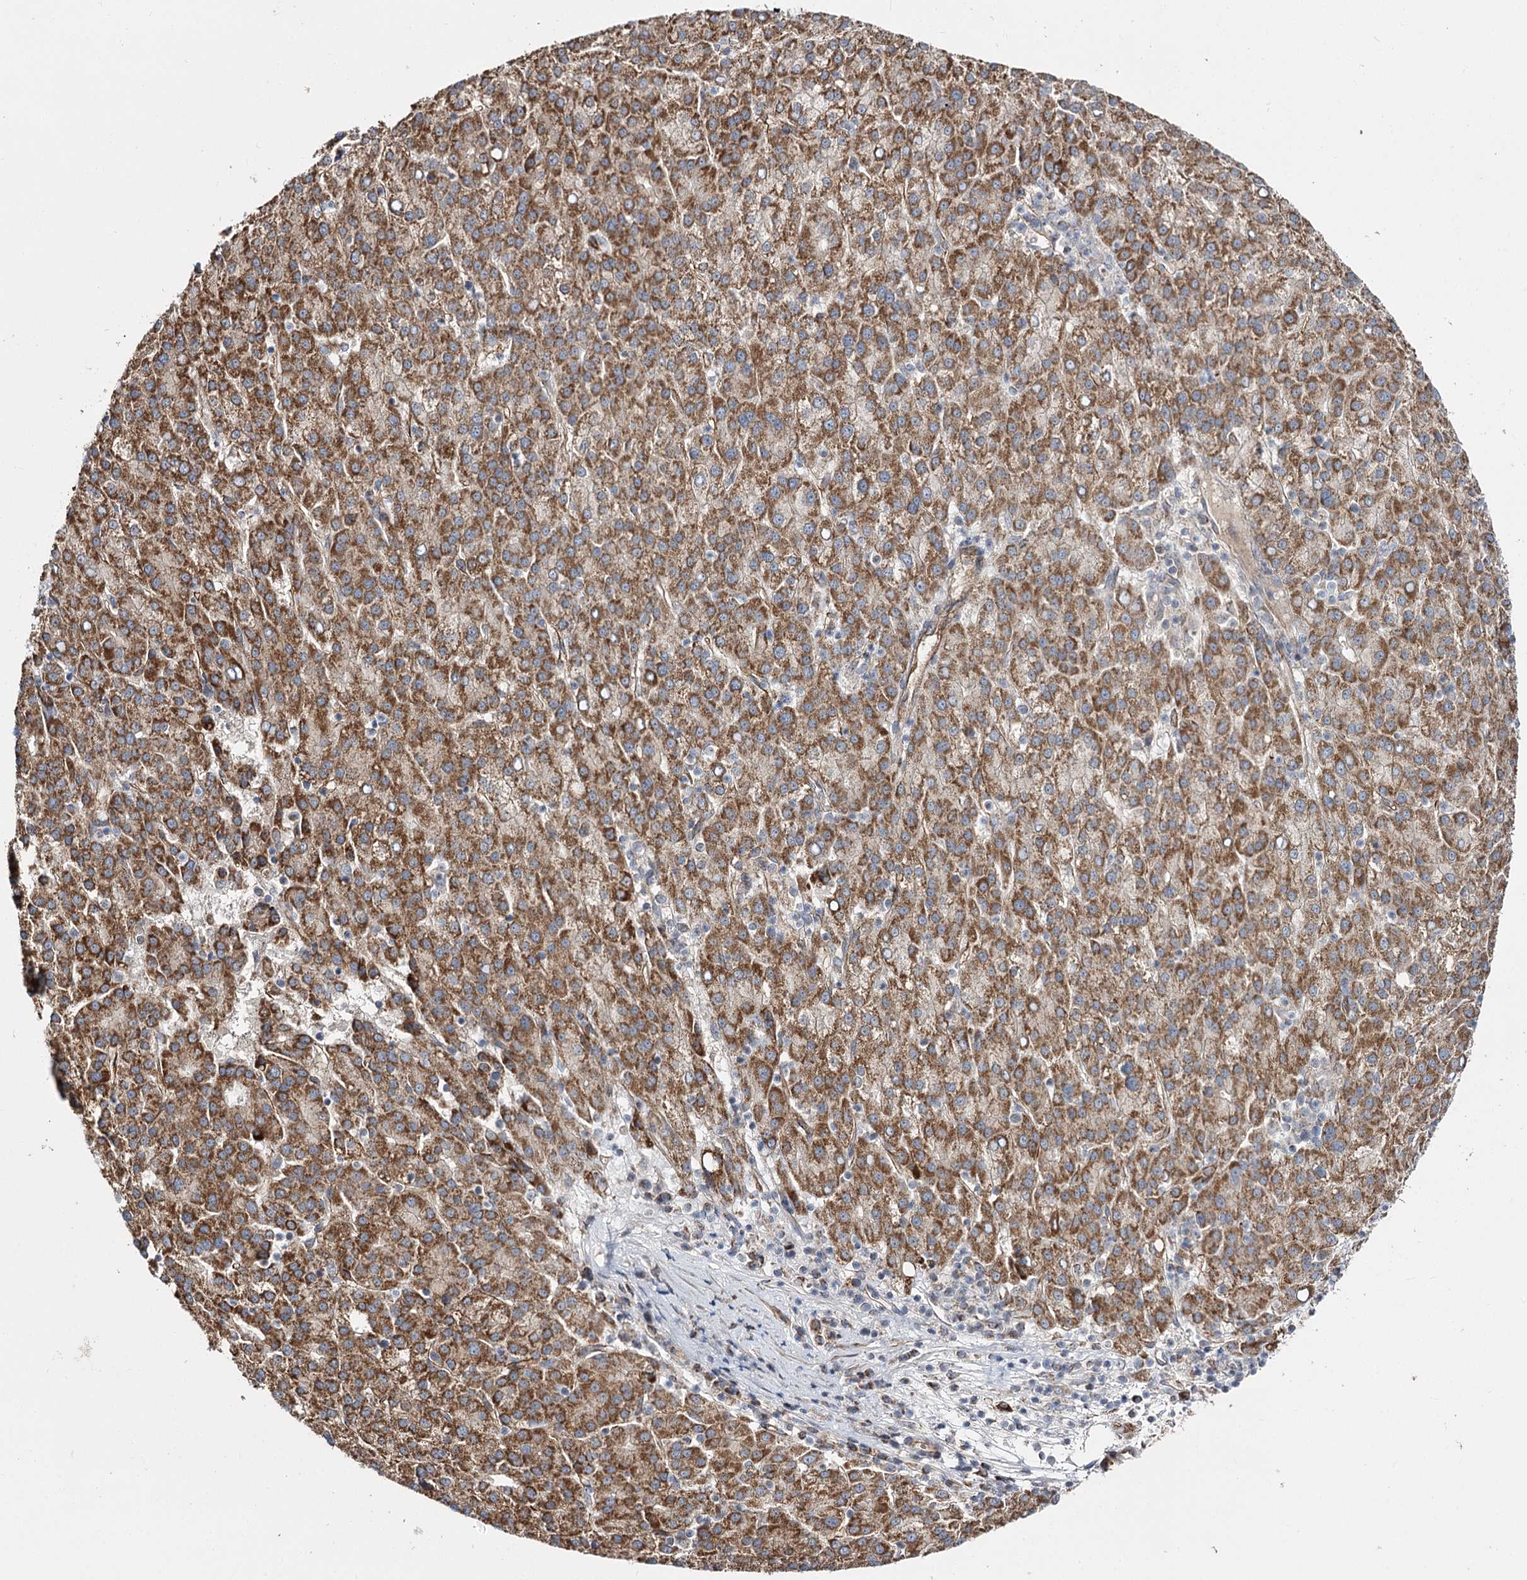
{"staining": {"intensity": "moderate", "quantity": ">75%", "location": "cytoplasmic/membranous"}, "tissue": "liver cancer", "cell_type": "Tumor cells", "image_type": "cancer", "snomed": [{"axis": "morphology", "description": "Carcinoma, Hepatocellular, NOS"}, {"axis": "topography", "description": "Liver"}], "caption": "Moderate cytoplasmic/membranous positivity is present in approximately >75% of tumor cells in hepatocellular carcinoma (liver). The protein of interest is stained brown, and the nuclei are stained in blue (DAB IHC with brightfield microscopy, high magnification).", "gene": "CBR4", "patient": {"sex": "female", "age": 58}}